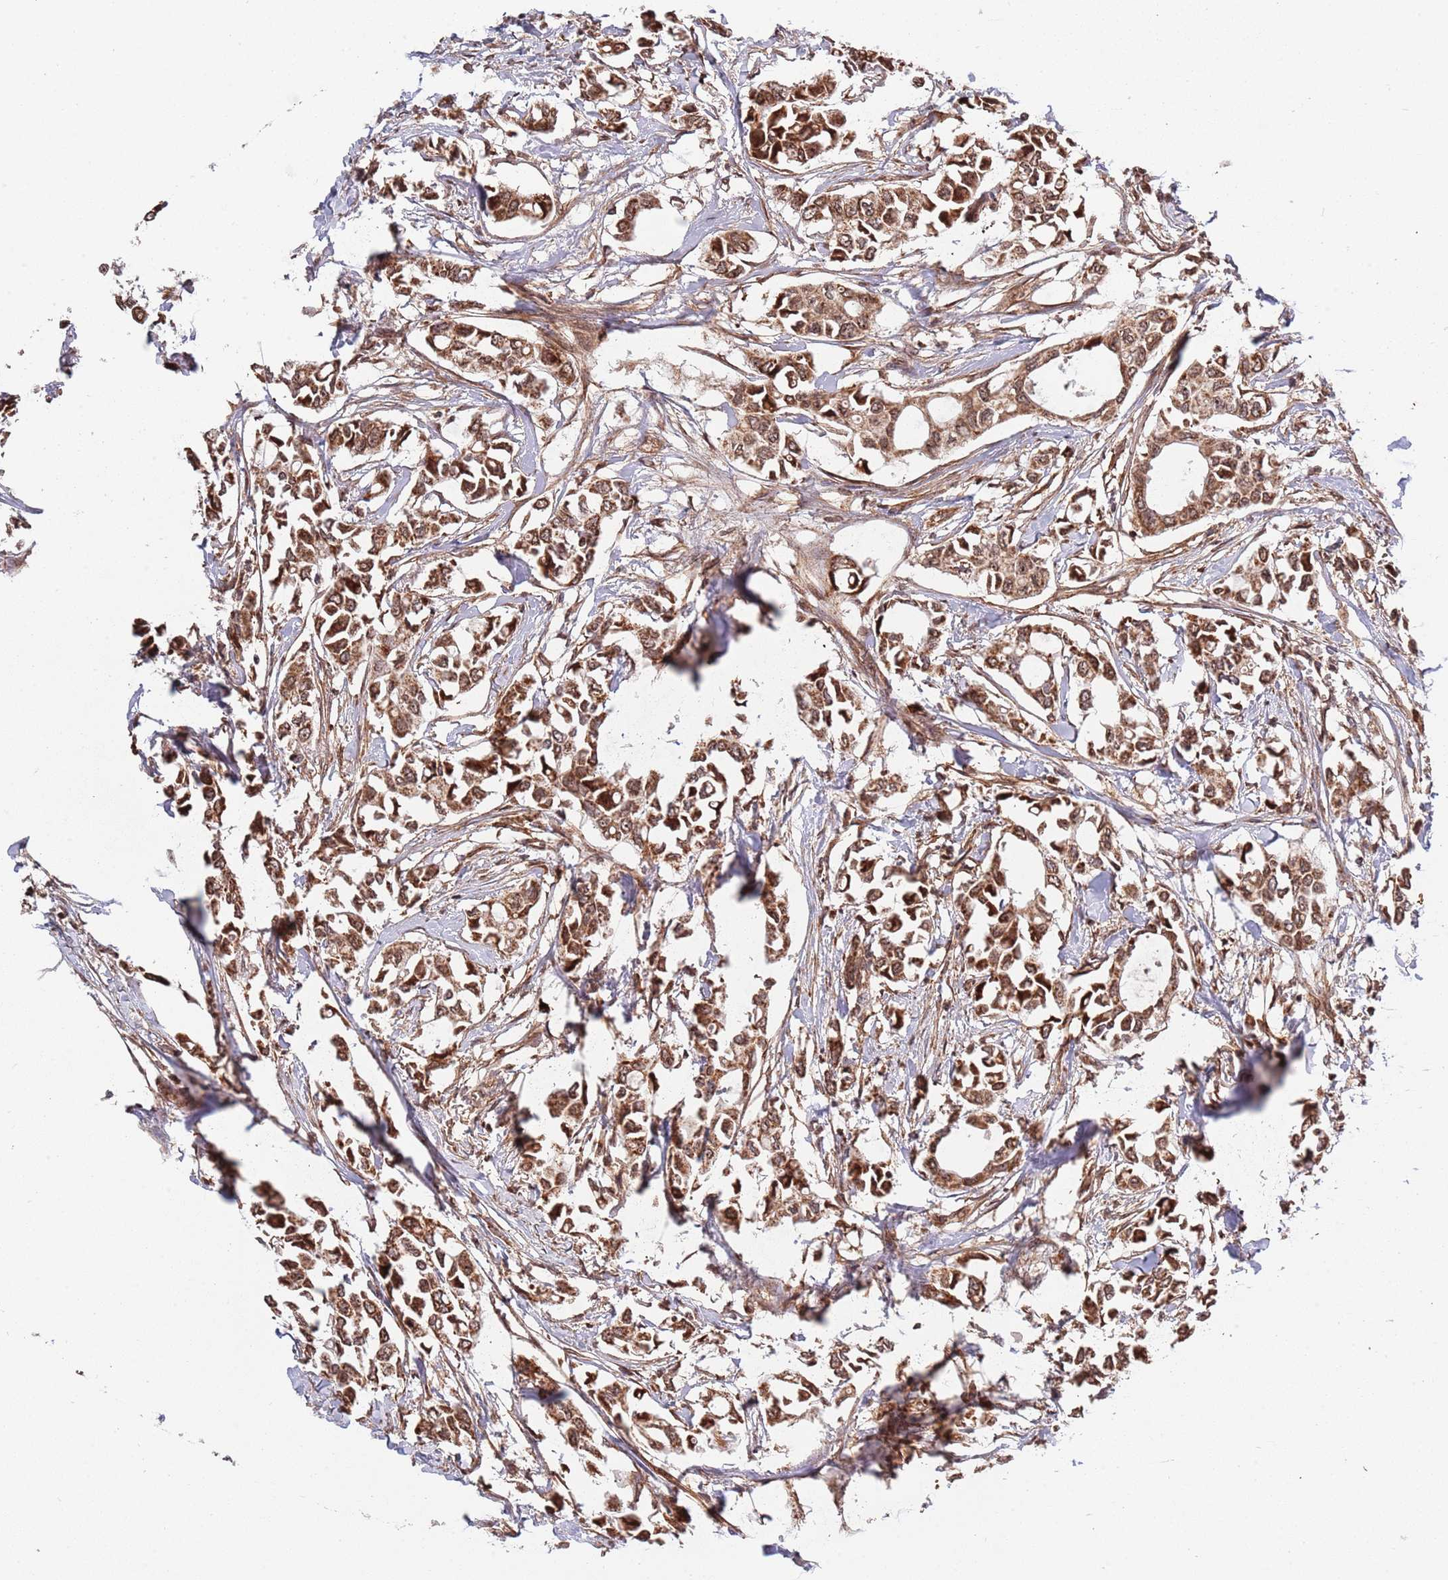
{"staining": {"intensity": "moderate", "quantity": ">75%", "location": "cytoplasmic/membranous,nuclear"}, "tissue": "breast cancer", "cell_type": "Tumor cells", "image_type": "cancer", "snomed": [{"axis": "morphology", "description": "Duct carcinoma"}, {"axis": "topography", "description": "Breast"}], "caption": "This is a micrograph of immunohistochemistry staining of breast infiltrating ductal carcinoma, which shows moderate staining in the cytoplasmic/membranous and nuclear of tumor cells.", "gene": "DCHS1", "patient": {"sex": "female", "age": 41}}